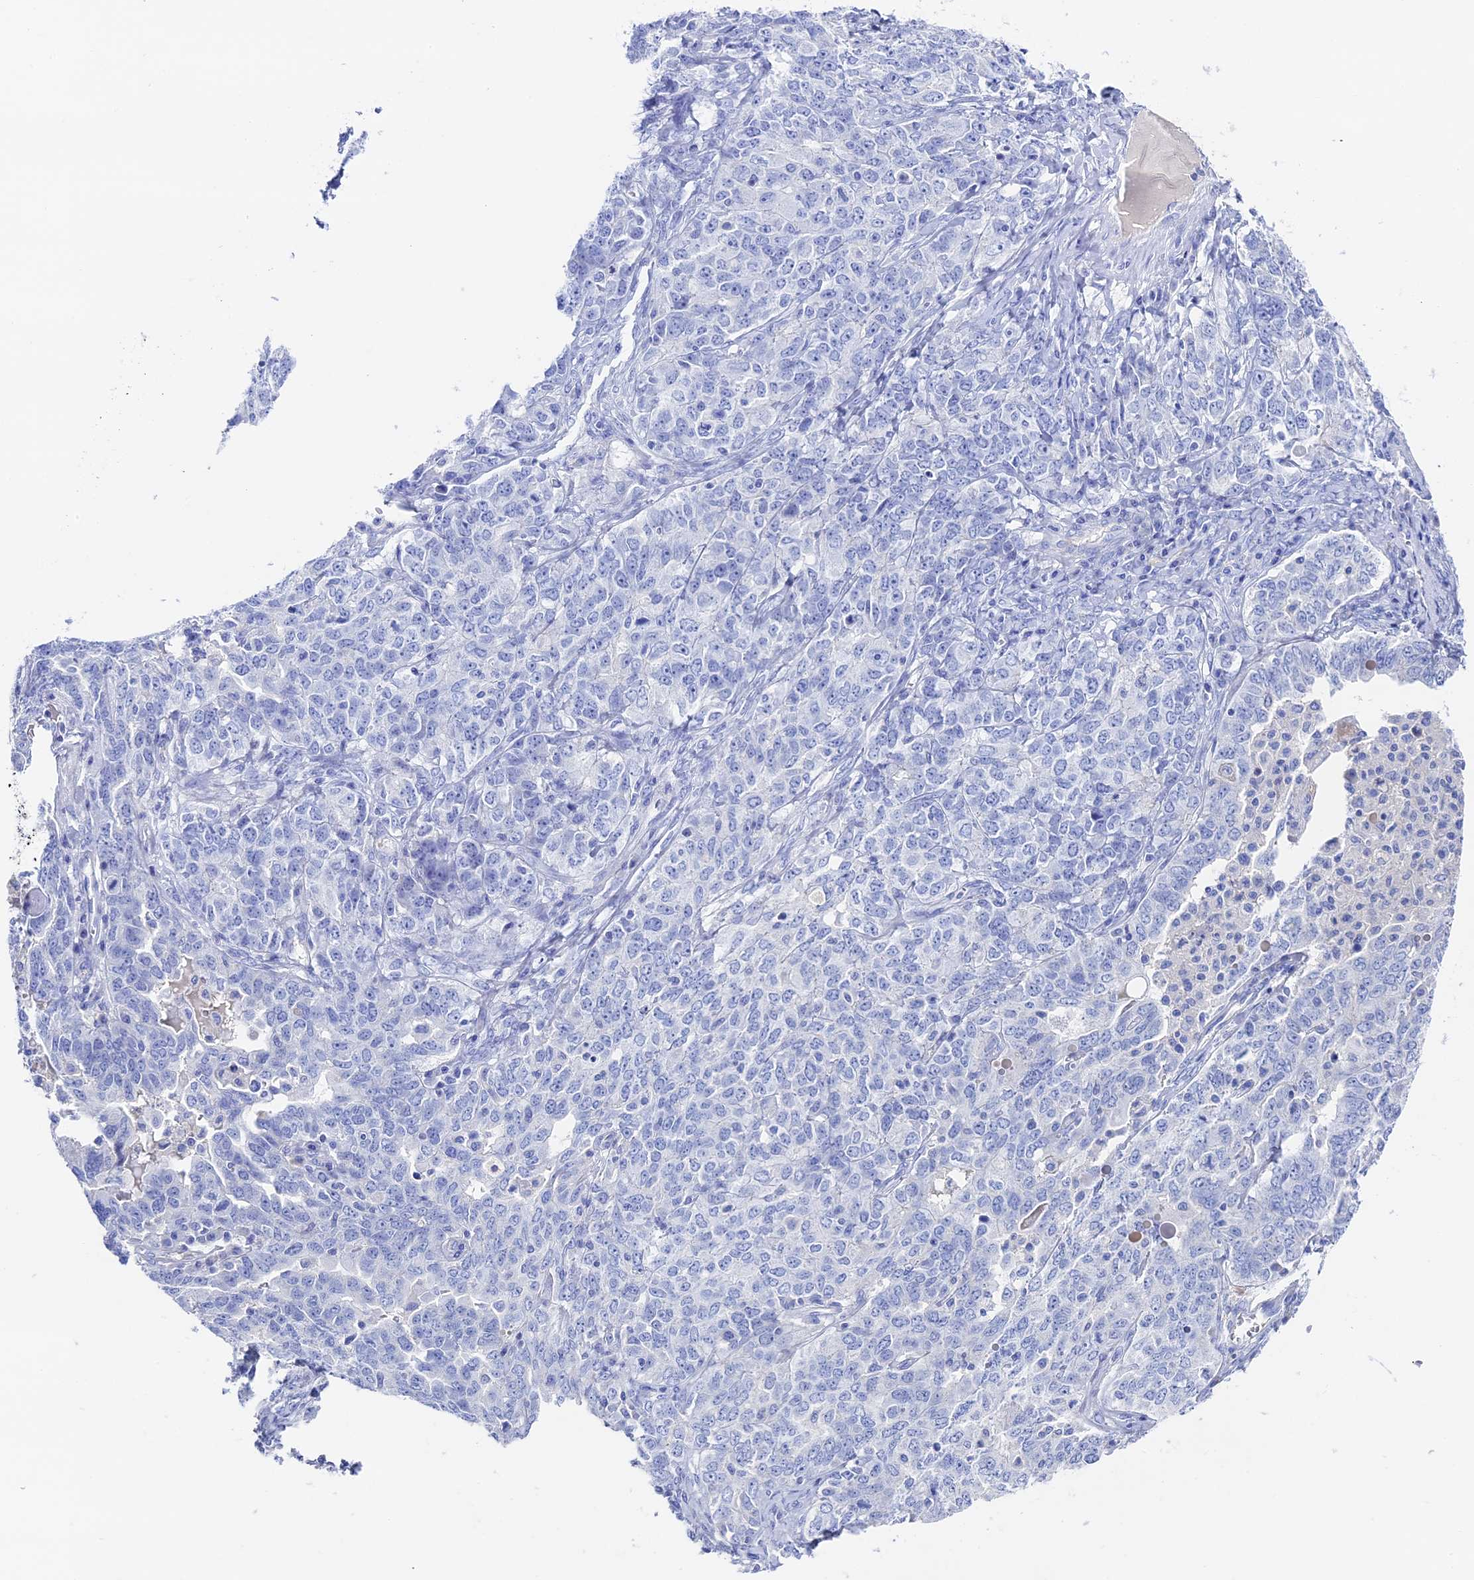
{"staining": {"intensity": "negative", "quantity": "none", "location": "none"}, "tissue": "ovarian cancer", "cell_type": "Tumor cells", "image_type": "cancer", "snomed": [{"axis": "morphology", "description": "Carcinoma, endometroid"}, {"axis": "topography", "description": "Ovary"}], "caption": "Tumor cells are negative for protein expression in human endometroid carcinoma (ovarian).", "gene": "UNC119", "patient": {"sex": "female", "age": 62}}